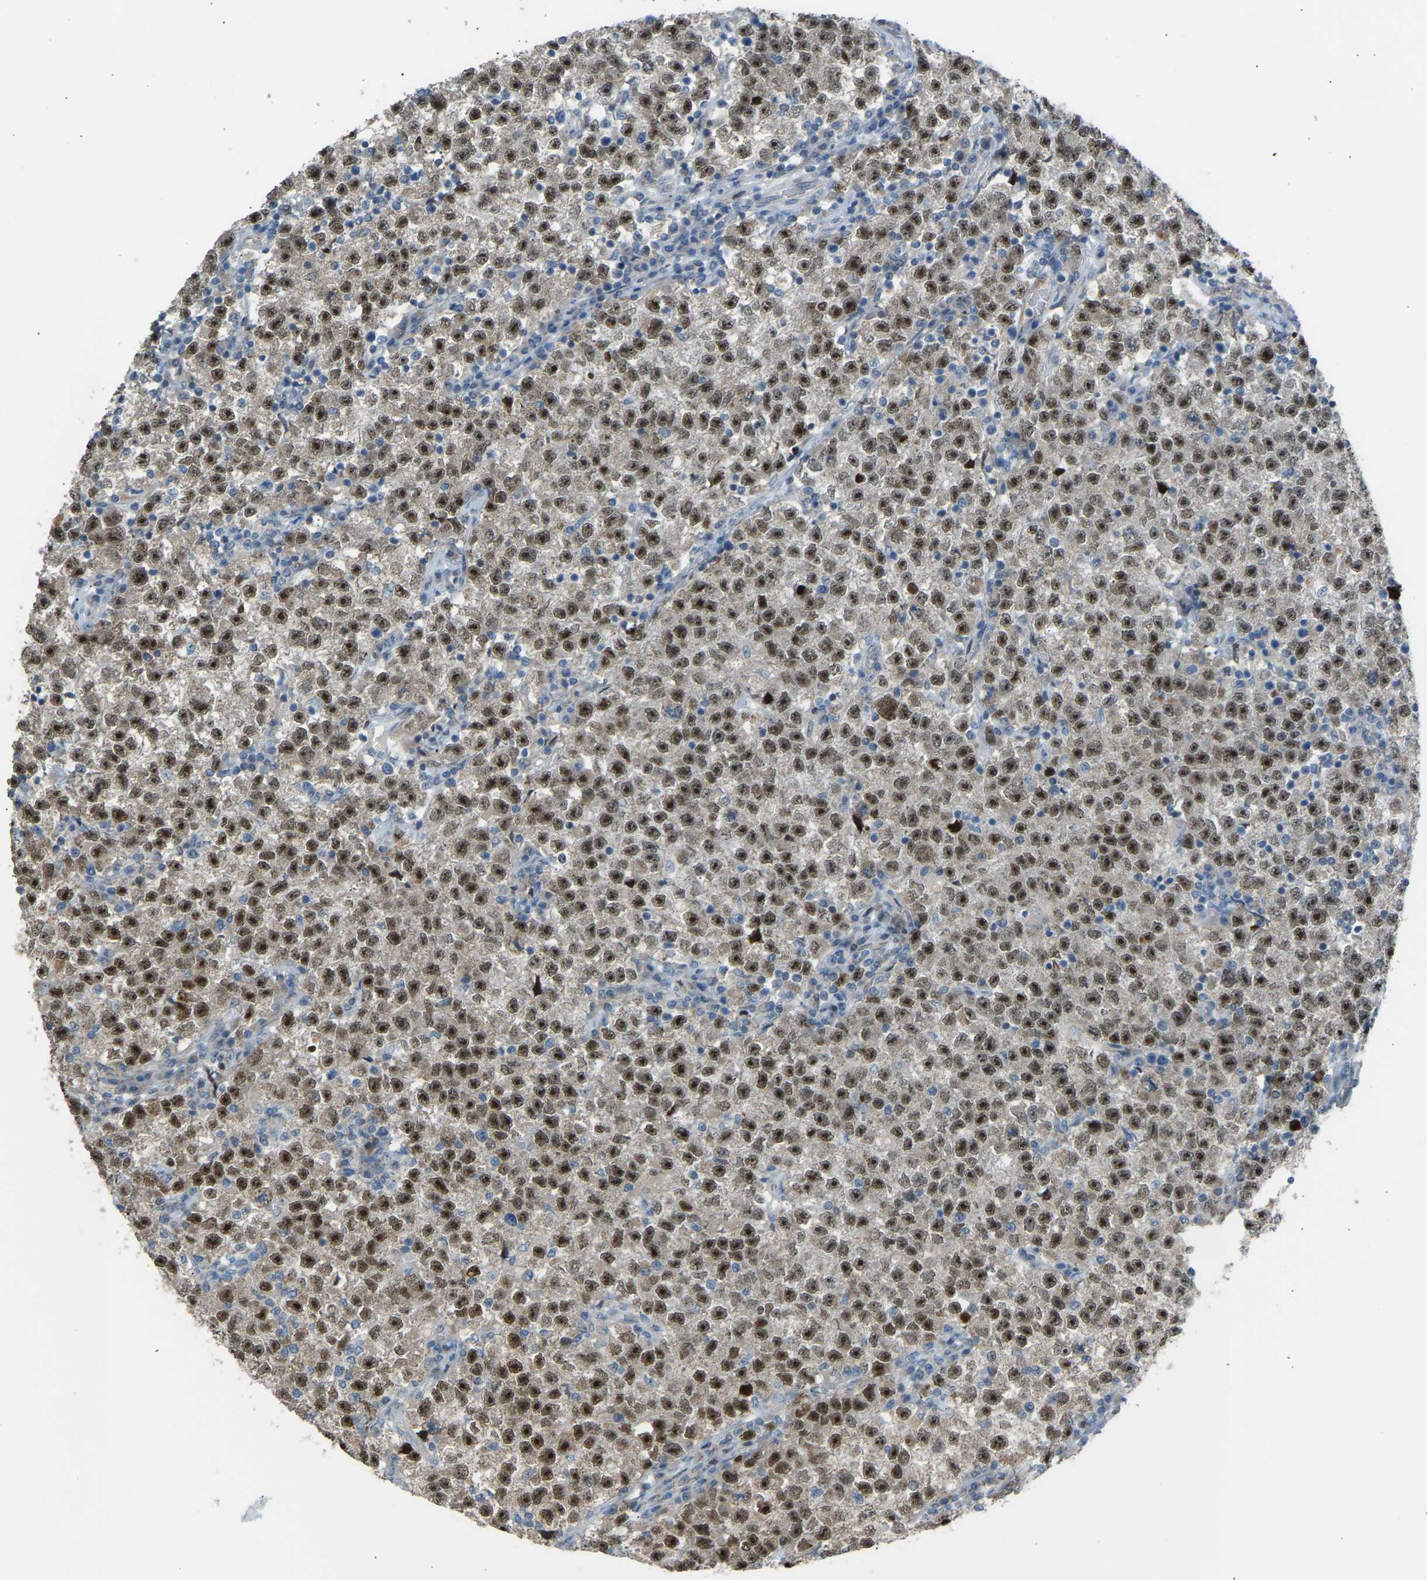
{"staining": {"intensity": "strong", "quantity": ">75%", "location": "nuclear"}, "tissue": "testis cancer", "cell_type": "Tumor cells", "image_type": "cancer", "snomed": [{"axis": "morphology", "description": "Seminoma, NOS"}, {"axis": "topography", "description": "Testis"}], "caption": "The histopathology image demonstrates a brown stain indicating the presence of a protein in the nuclear of tumor cells in seminoma (testis).", "gene": "VPS41", "patient": {"sex": "male", "age": 22}}